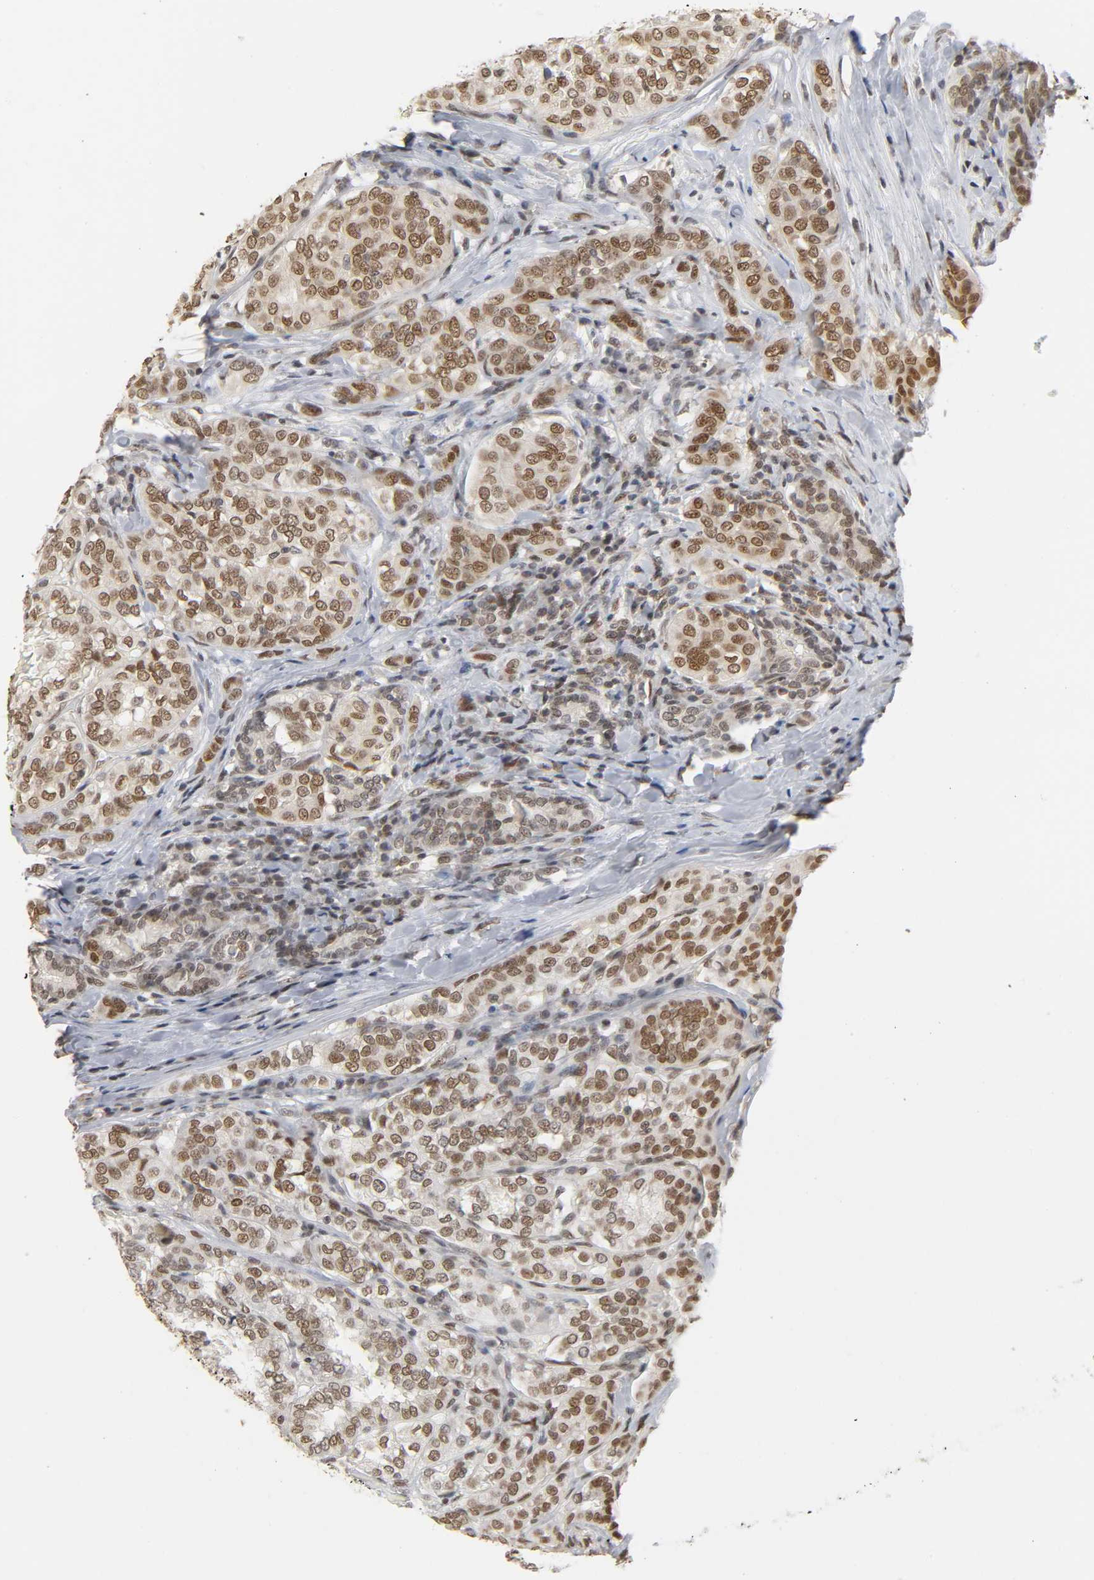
{"staining": {"intensity": "moderate", "quantity": ">75%", "location": "nuclear"}, "tissue": "thyroid cancer", "cell_type": "Tumor cells", "image_type": "cancer", "snomed": [{"axis": "morphology", "description": "Papillary adenocarcinoma, NOS"}, {"axis": "topography", "description": "Thyroid gland"}], "caption": "A medium amount of moderate nuclear staining is identified in about >75% of tumor cells in papillary adenocarcinoma (thyroid) tissue.", "gene": "SUMO1", "patient": {"sex": "female", "age": 30}}